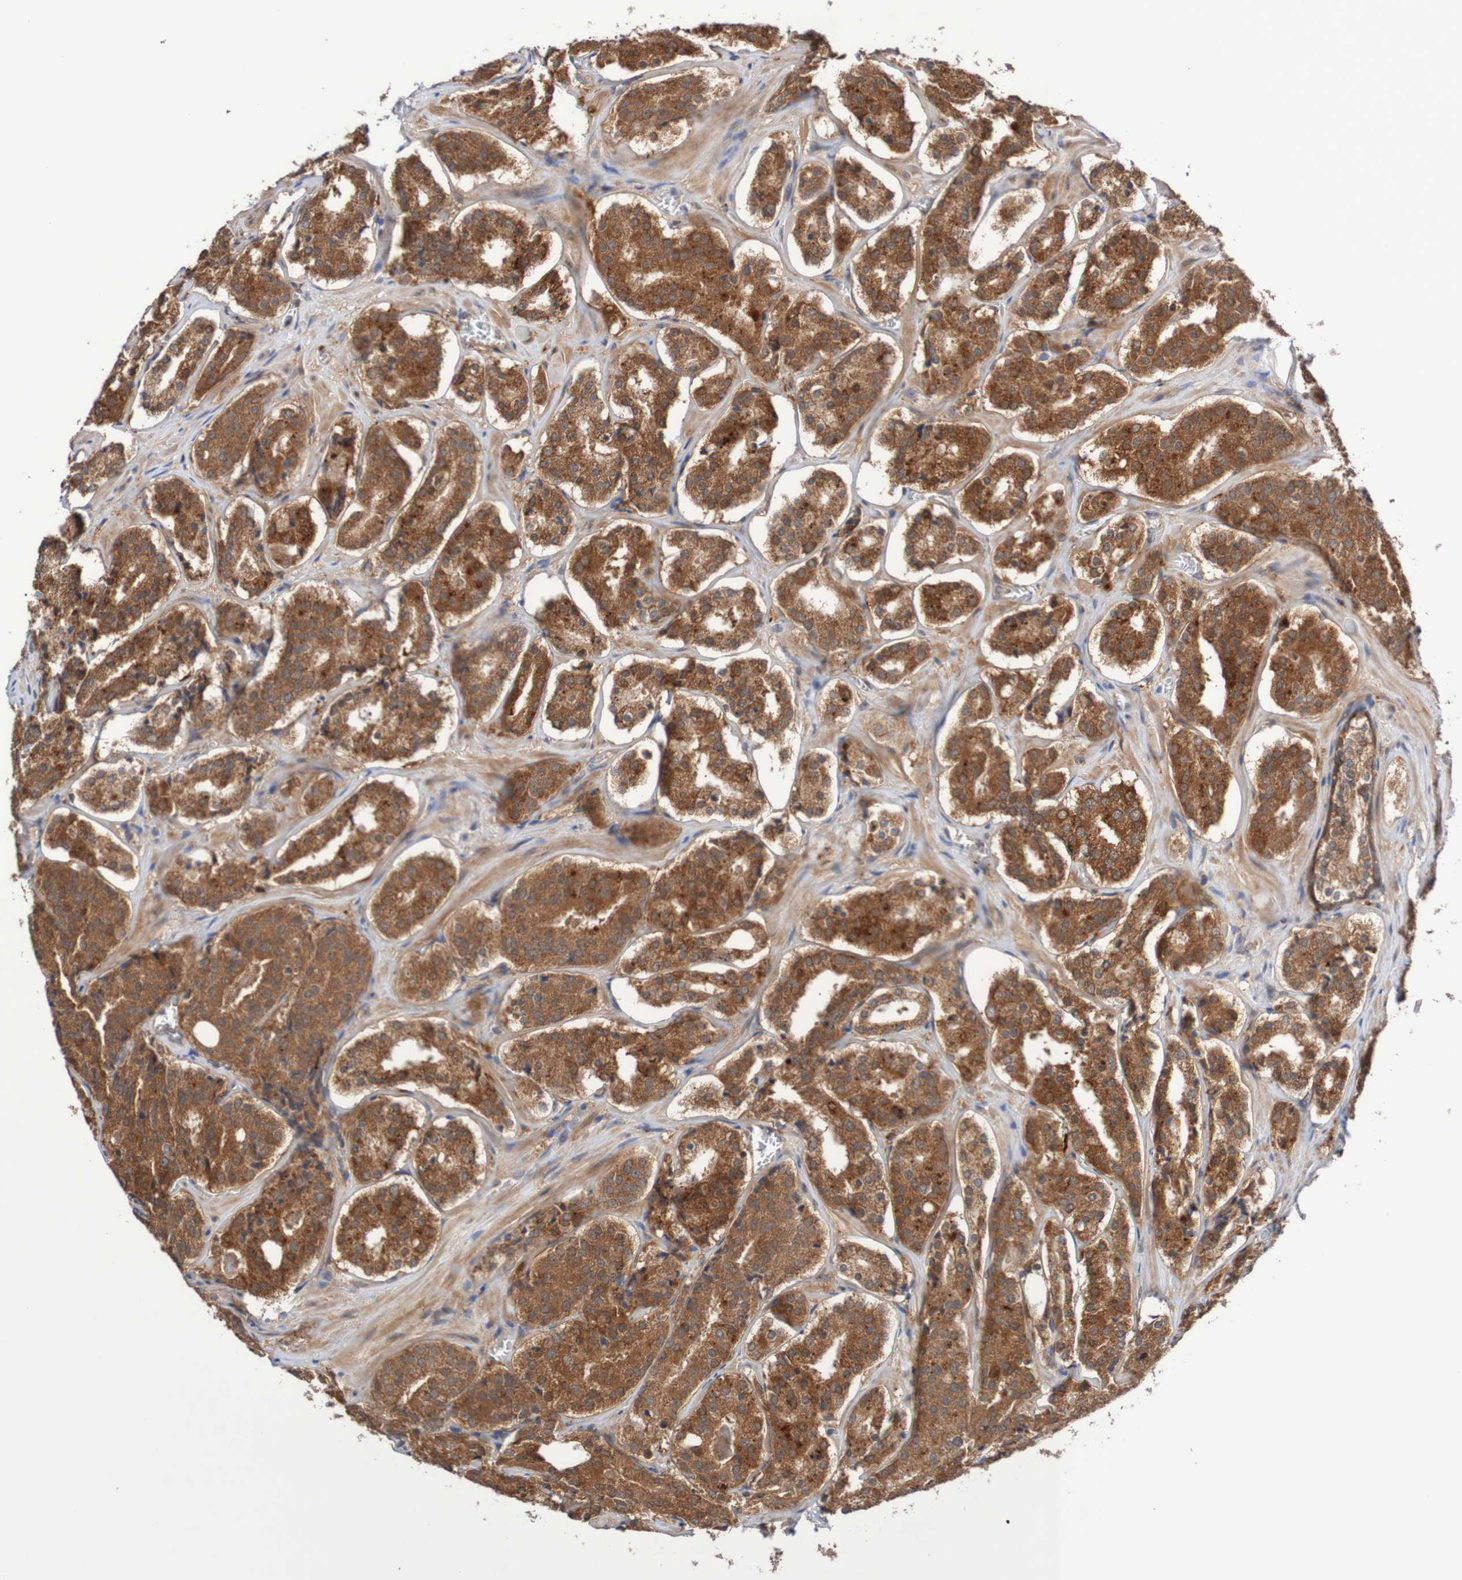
{"staining": {"intensity": "moderate", "quantity": ">75%", "location": "cytoplasmic/membranous"}, "tissue": "prostate cancer", "cell_type": "Tumor cells", "image_type": "cancer", "snomed": [{"axis": "morphology", "description": "Adenocarcinoma, High grade"}, {"axis": "topography", "description": "Prostate"}], "caption": "A brown stain labels moderate cytoplasmic/membranous expression of a protein in prostate cancer (adenocarcinoma (high-grade)) tumor cells.", "gene": "PHPT1", "patient": {"sex": "male", "age": 60}}